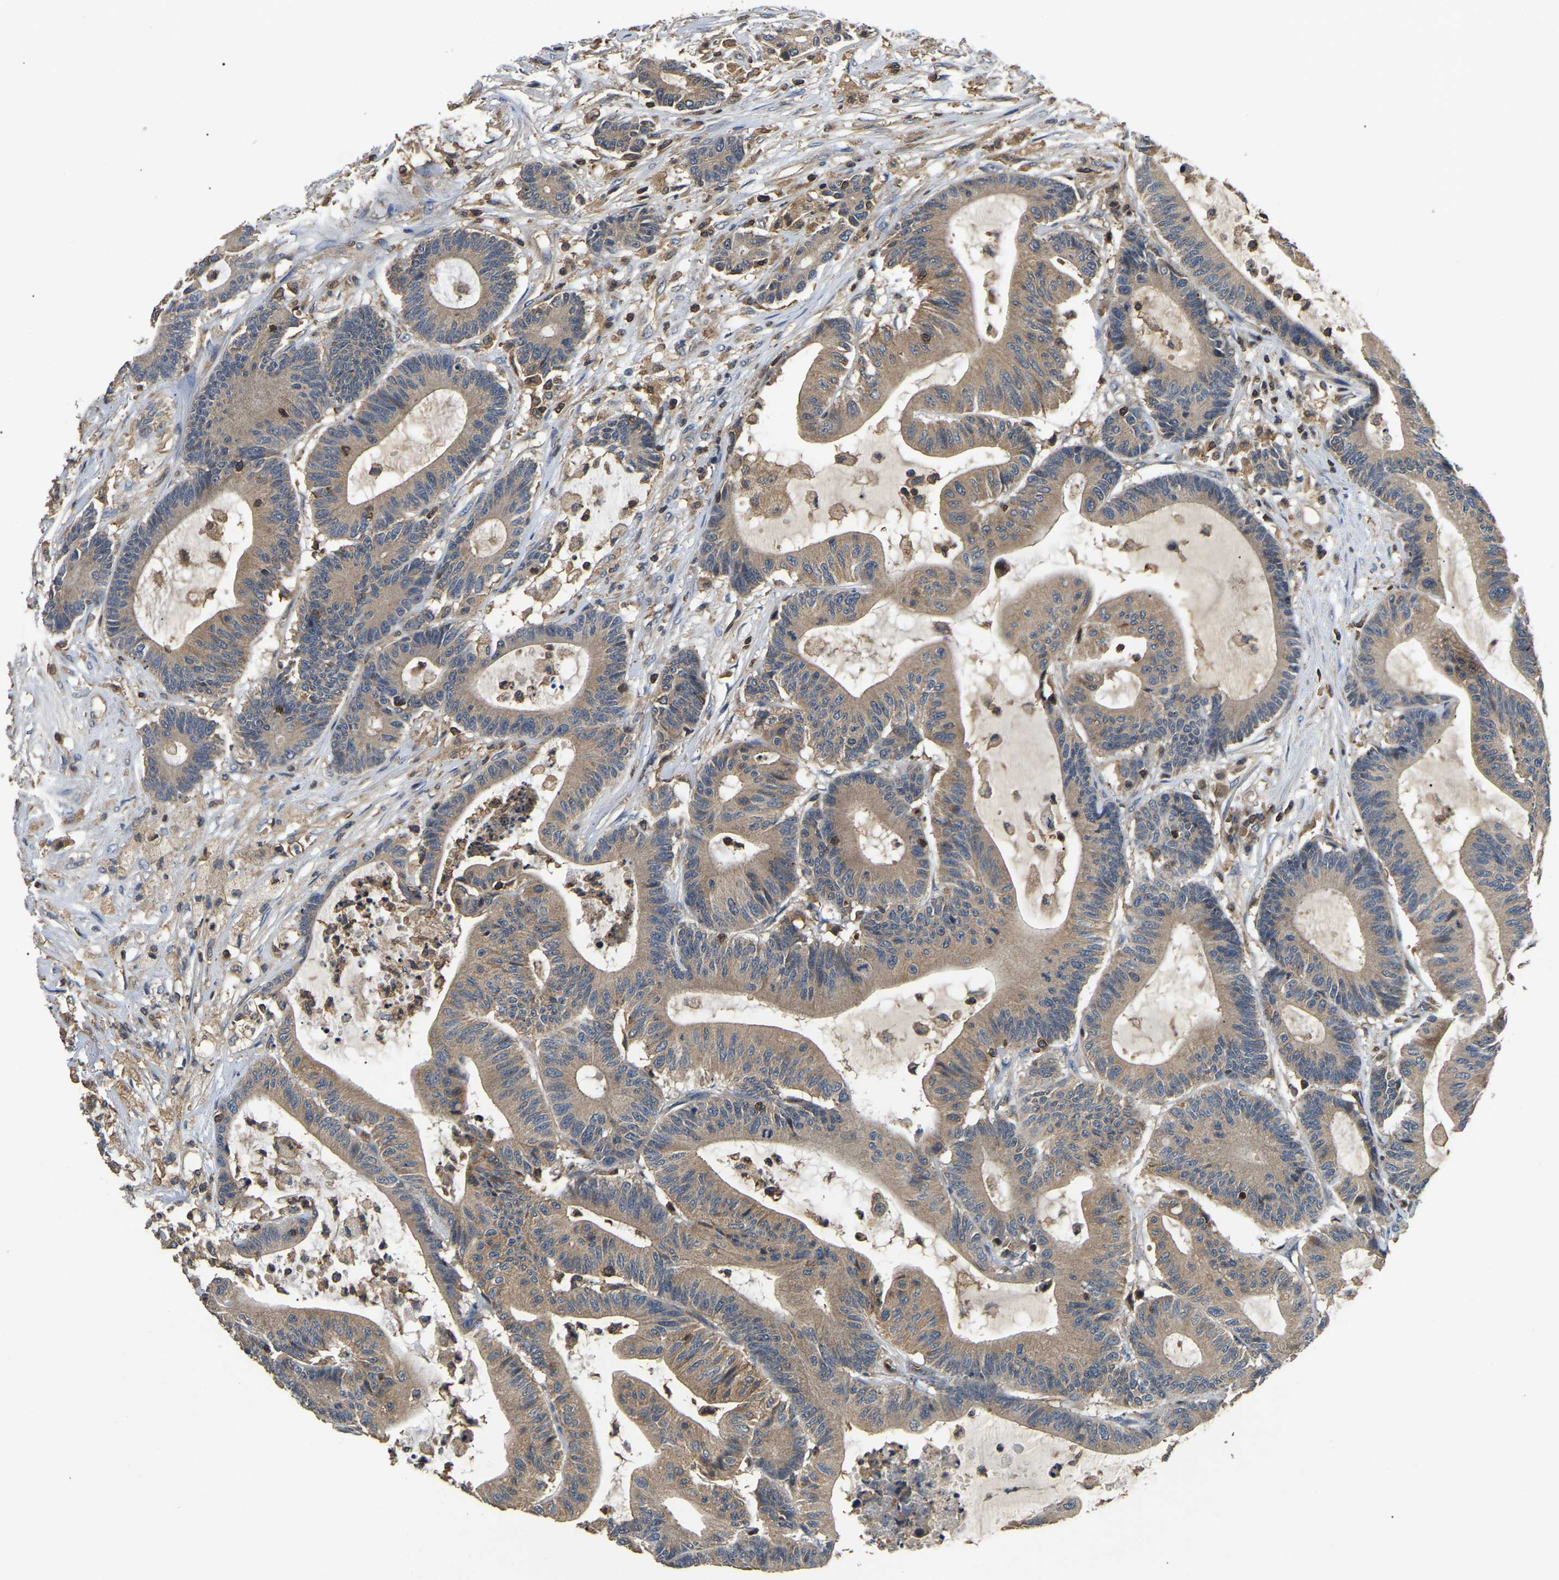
{"staining": {"intensity": "weak", "quantity": ">75%", "location": "cytoplasmic/membranous"}, "tissue": "colorectal cancer", "cell_type": "Tumor cells", "image_type": "cancer", "snomed": [{"axis": "morphology", "description": "Adenocarcinoma, NOS"}, {"axis": "topography", "description": "Colon"}], "caption": "Colorectal cancer stained with DAB immunohistochemistry displays low levels of weak cytoplasmic/membranous staining in about >75% of tumor cells.", "gene": "SMPD2", "patient": {"sex": "female", "age": 84}}